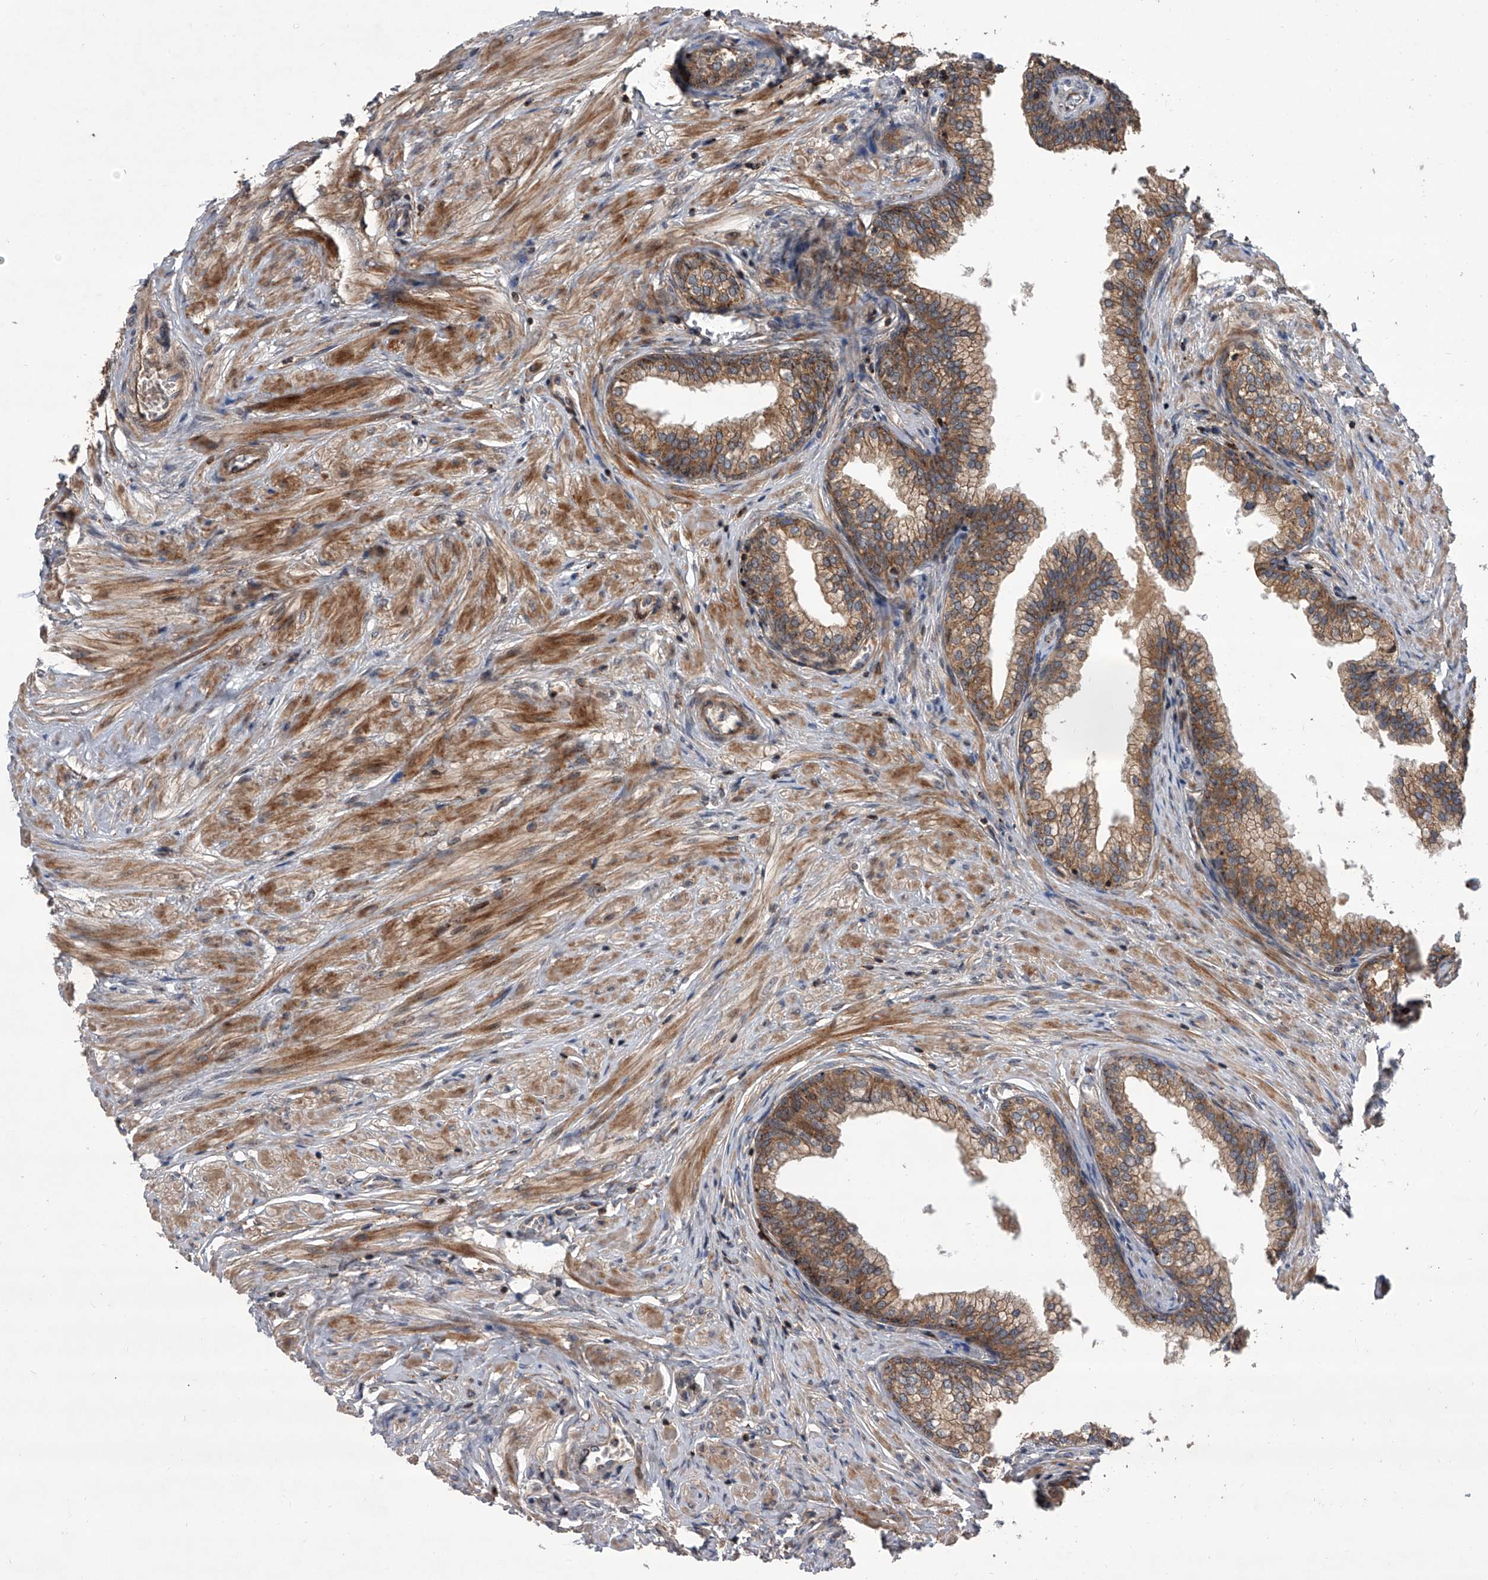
{"staining": {"intensity": "strong", "quantity": ">75%", "location": "cytoplasmic/membranous"}, "tissue": "prostate", "cell_type": "Glandular cells", "image_type": "normal", "snomed": [{"axis": "morphology", "description": "Normal tissue, NOS"}, {"axis": "morphology", "description": "Urothelial carcinoma, Low grade"}, {"axis": "topography", "description": "Urinary bladder"}, {"axis": "topography", "description": "Prostate"}], "caption": "This photomicrograph shows immunohistochemistry staining of benign prostate, with high strong cytoplasmic/membranous positivity in approximately >75% of glandular cells.", "gene": "USP47", "patient": {"sex": "male", "age": 60}}